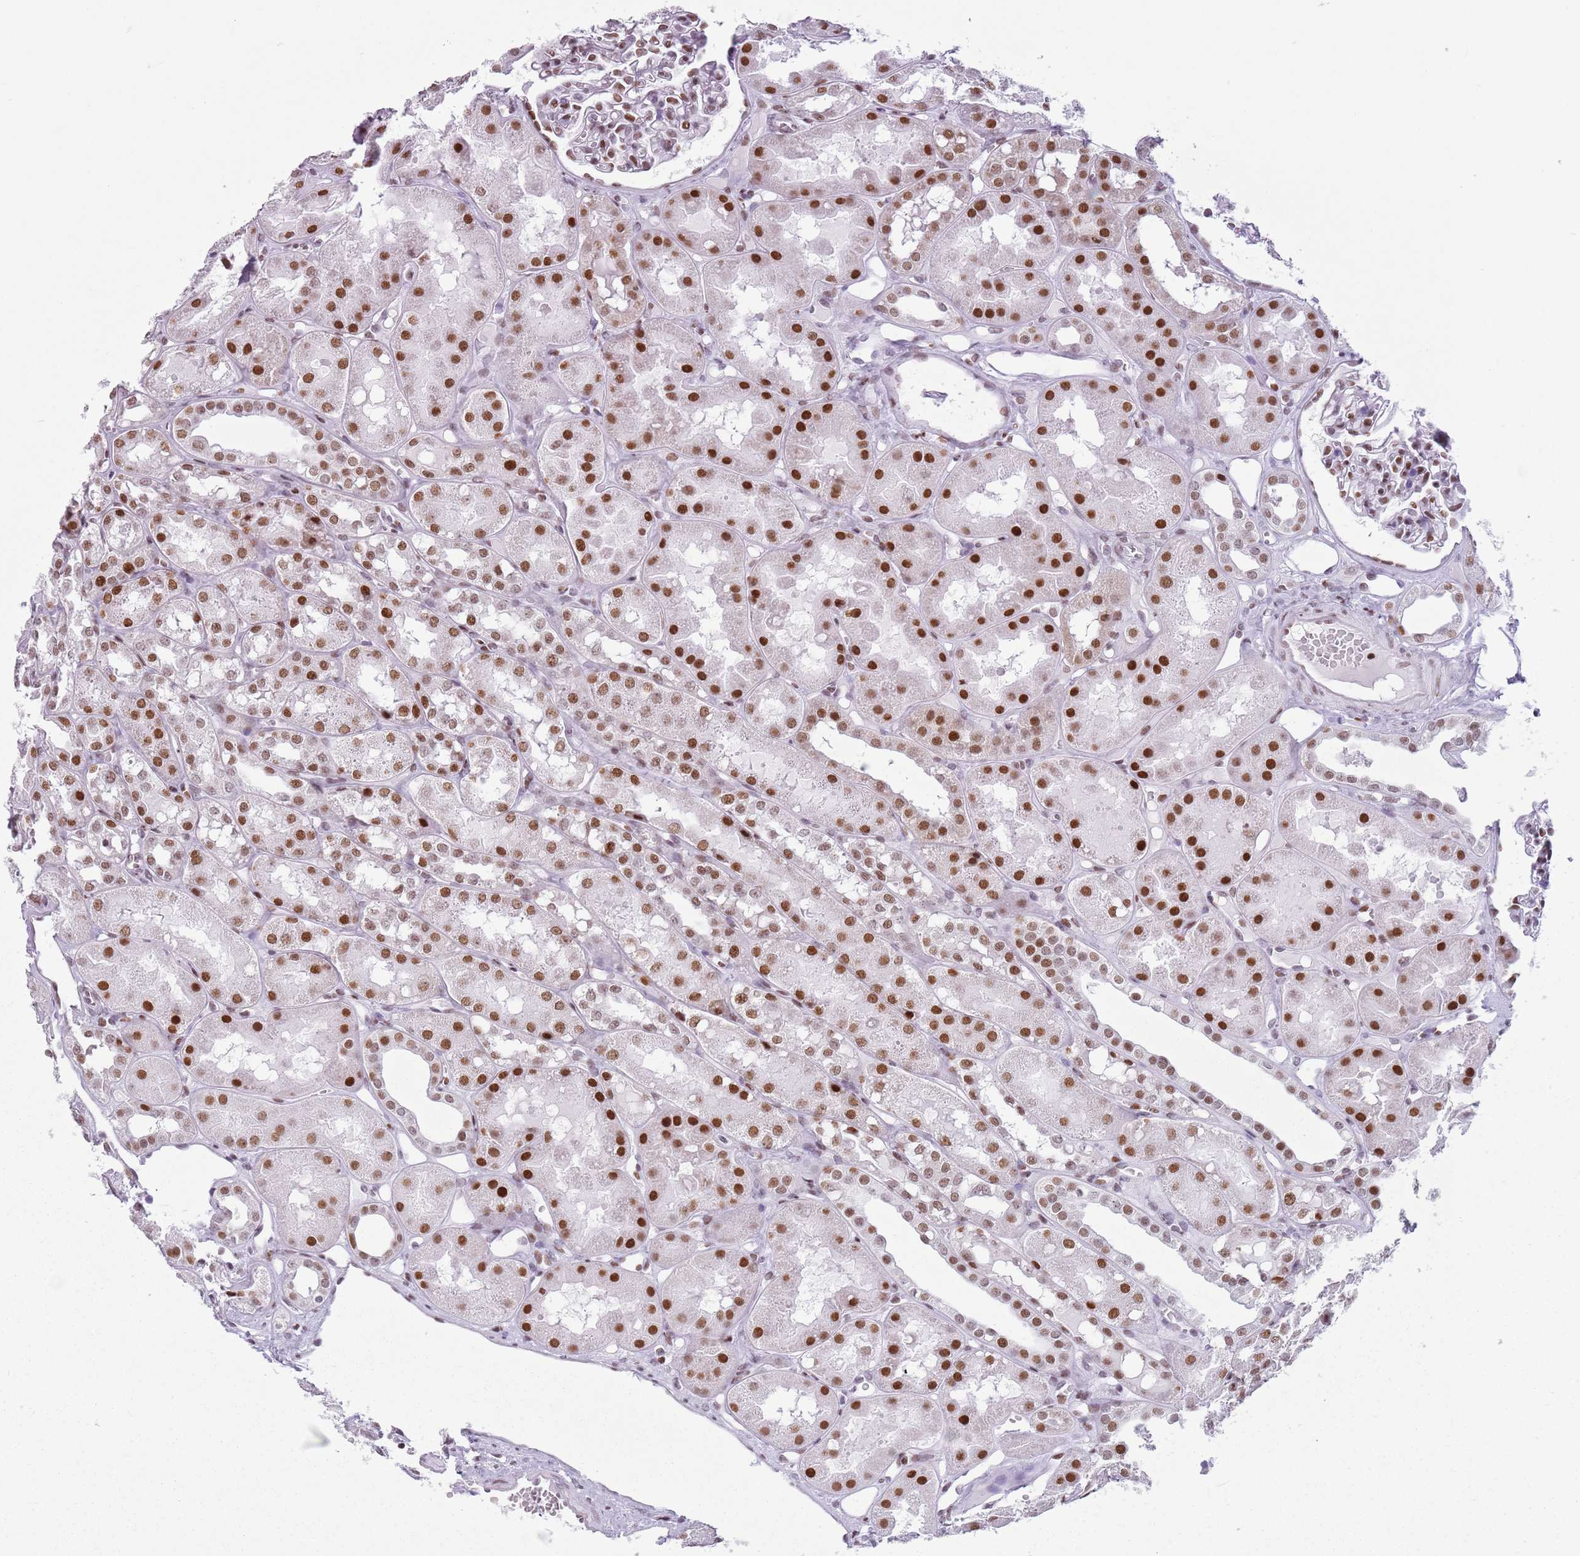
{"staining": {"intensity": "moderate", "quantity": "25%-75%", "location": "nuclear"}, "tissue": "kidney", "cell_type": "Cells in glomeruli", "image_type": "normal", "snomed": [{"axis": "morphology", "description": "Normal tissue, NOS"}, {"axis": "topography", "description": "Kidney"}], "caption": "Protein staining exhibits moderate nuclear staining in approximately 25%-75% of cells in glomeruli in unremarkable kidney.", "gene": "FAM104B", "patient": {"sex": "male", "age": 16}}